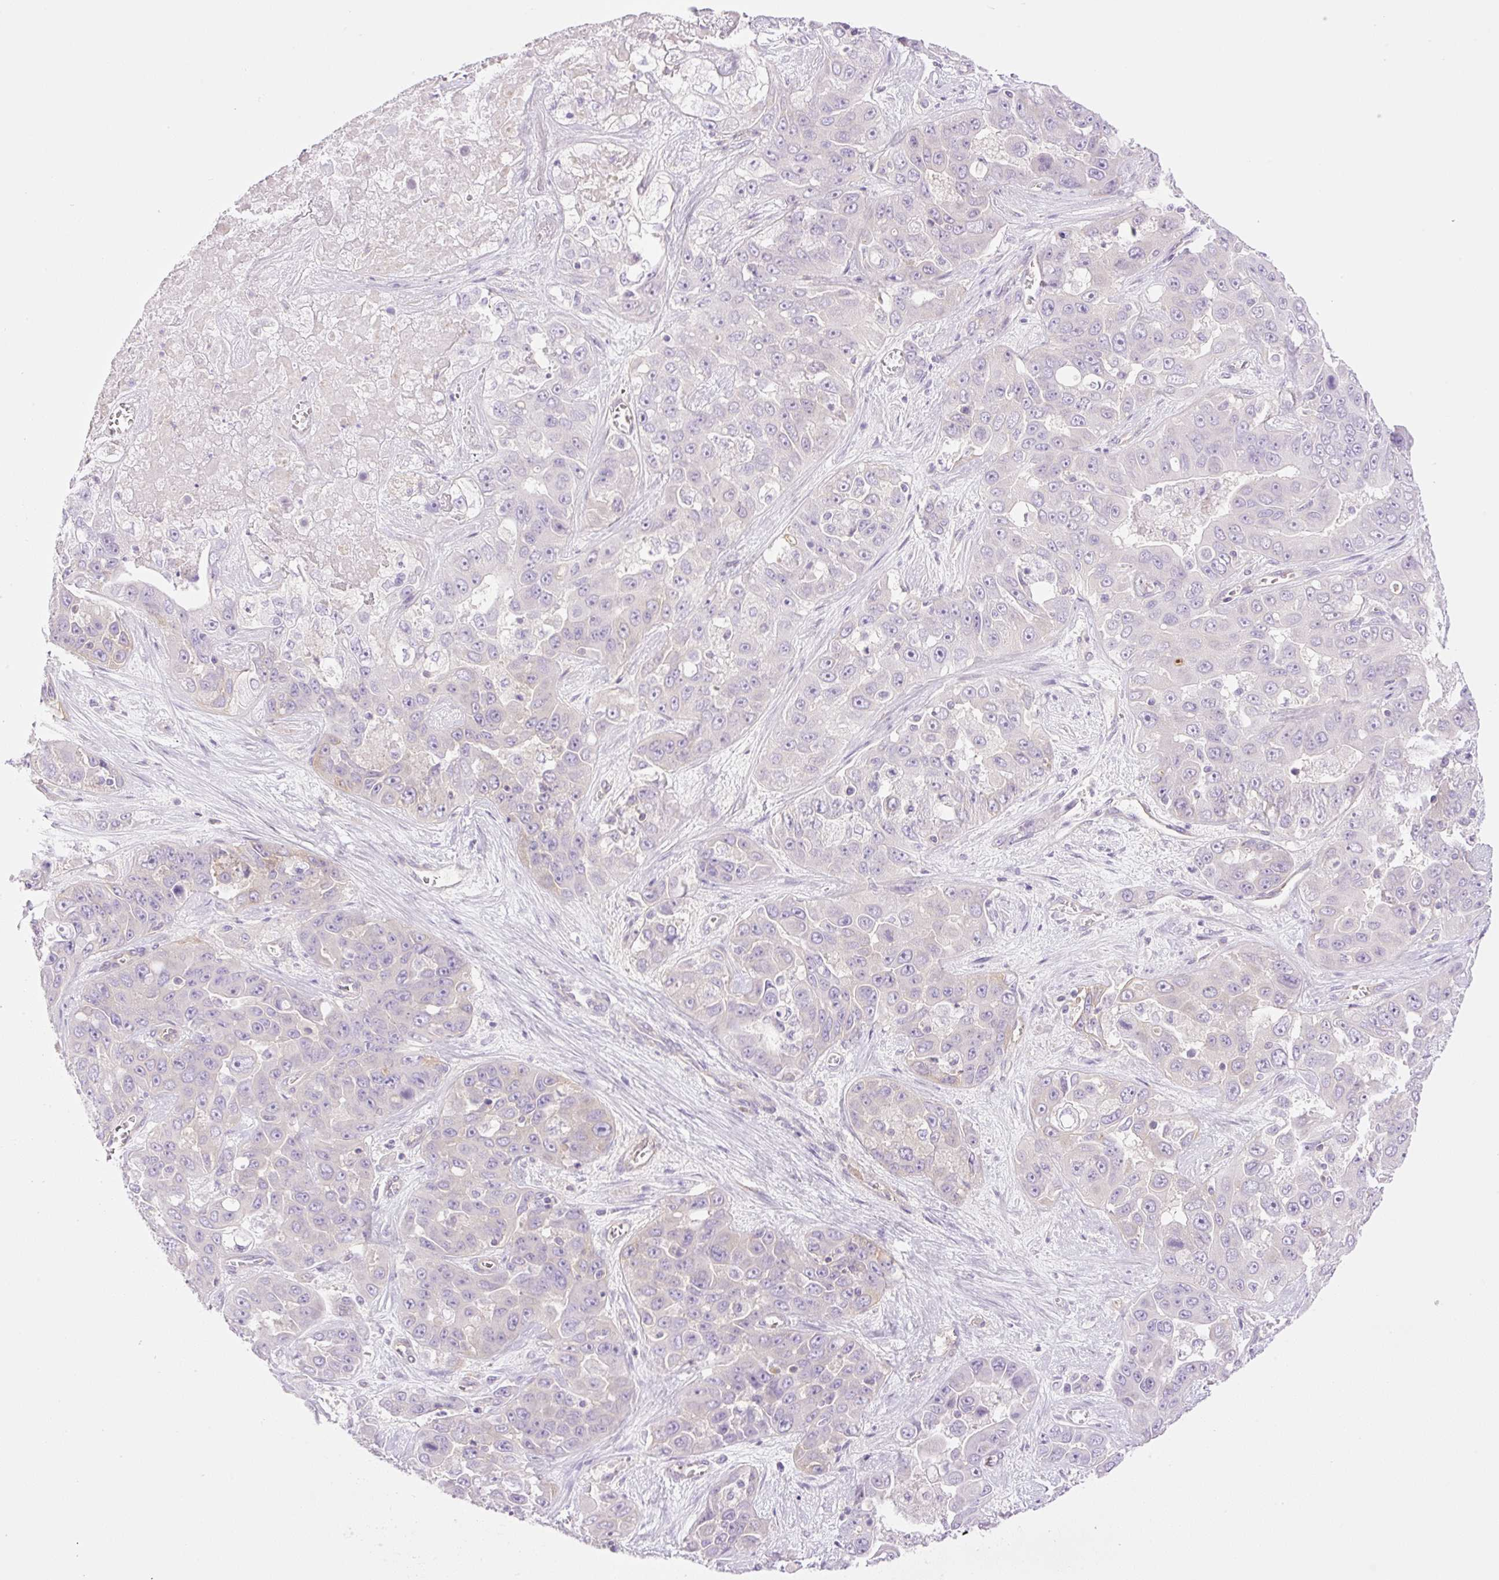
{"staining": {"intensity": "negative", "quantity": "none", "location": "none"}, "tissue": "liver cancer", "cell_type": "Tumor cells", "image_type": "cancer", "snomed": [{"axis": "morphology", "description": "Cholangiocarcinoma"}, {"axis": "topography", "description": "Liver"}], "caption": "Tumor cells are negative for brown protein staining in liver cholangiocarcinoma.", "gene": "EHD3", "patient": {"sex": "female", "age": 52}}